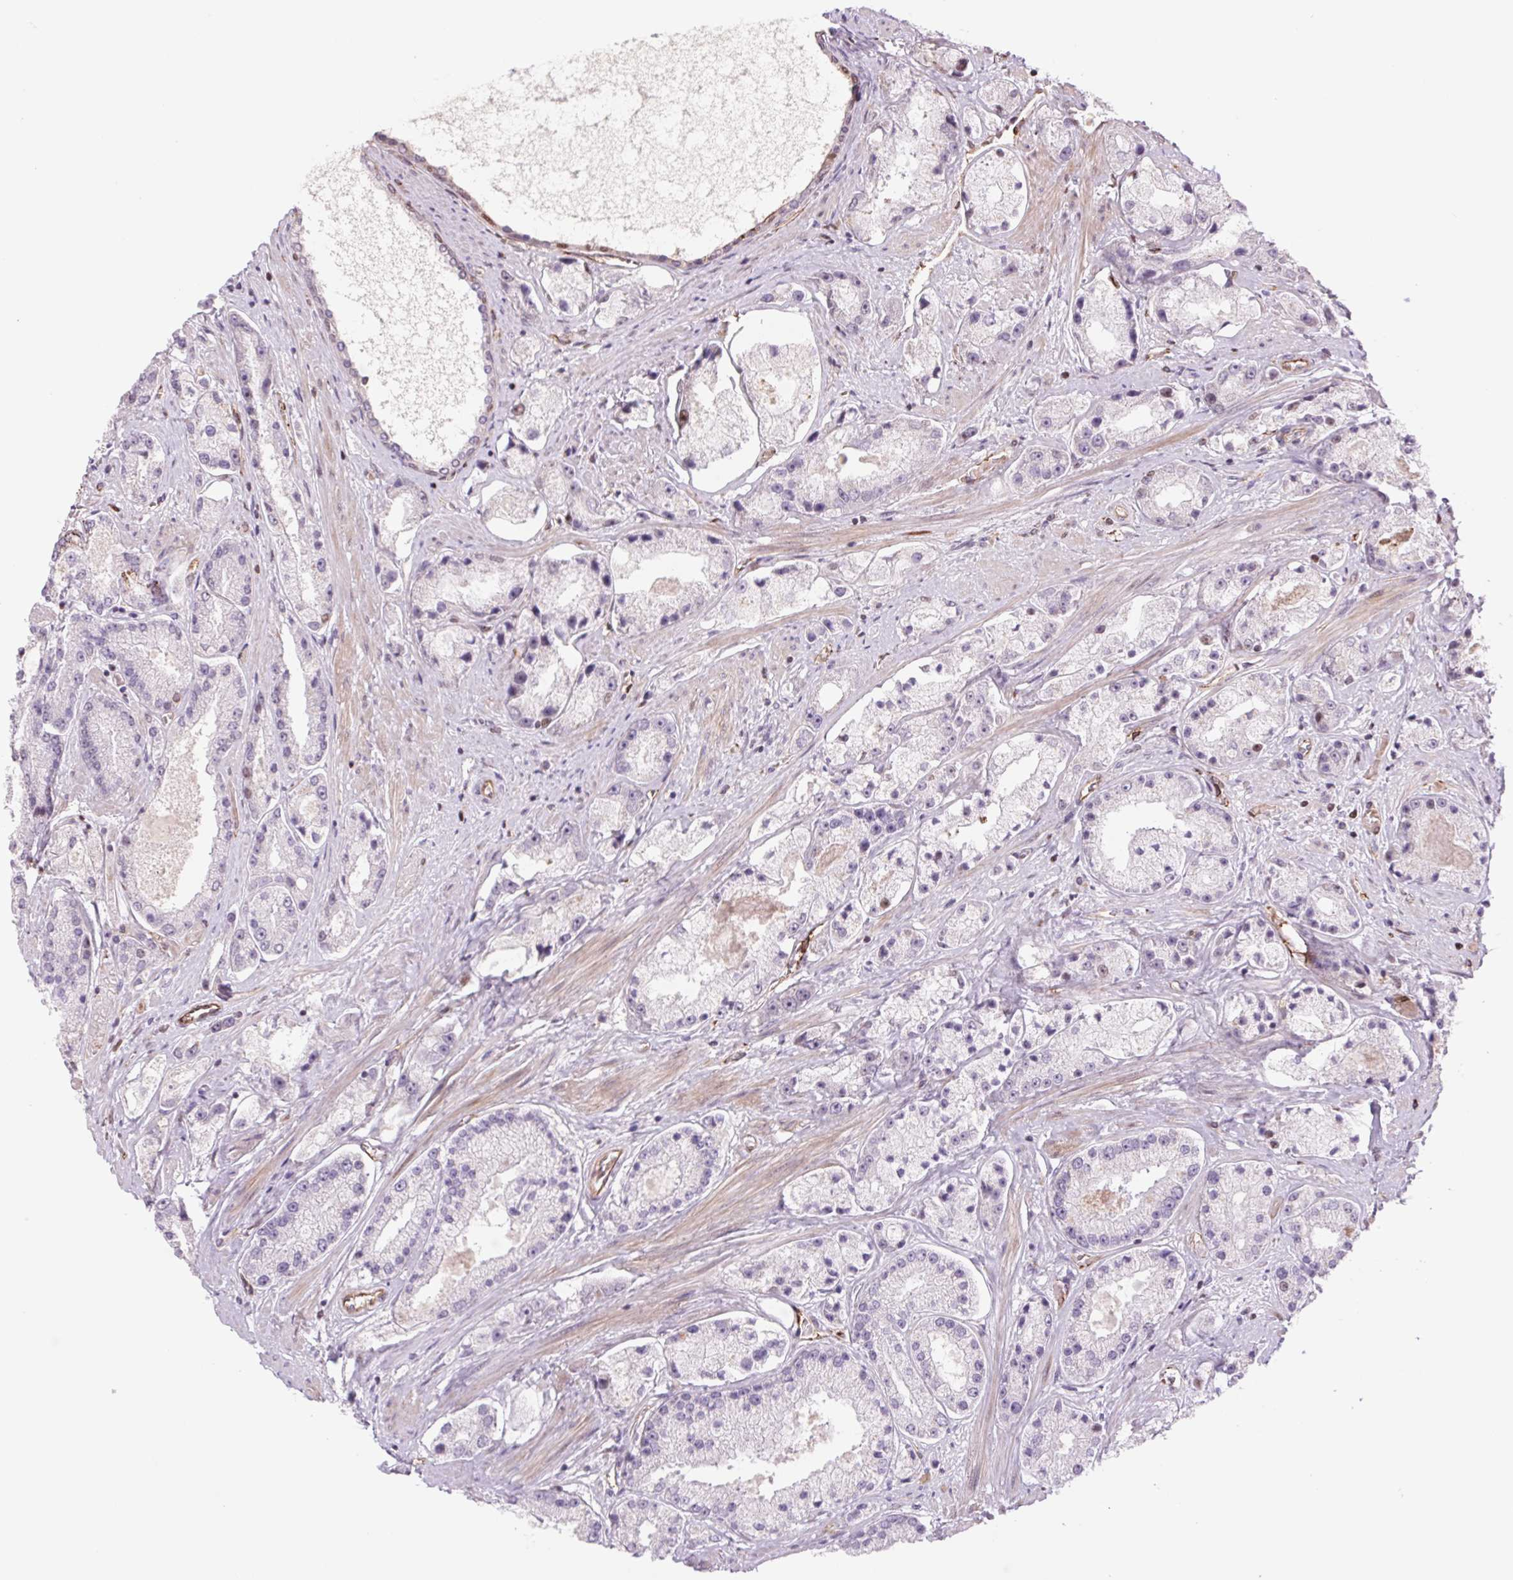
{"staining": {"intensity": "negative", "quantity": "none", "location": "none"}, "tissue": "prostate cancer", "cell_type": "Tumor cells", "image_type": "cancer", "snomed": [{"axis": "morphology", "description": "Adenocarcinoma, High grade"}, {"axis": "topography", "description": "Prostate"}], "caption": "High magnification brightfield microscopy of high-grade adenocarcinoma (prostate) stained with DAB (brown) and counterstained with hematoxylin (blue): tumor cells show no significant expression.", "gene": "MS4A13", "patient": {"sex": "male", "age": 67}}